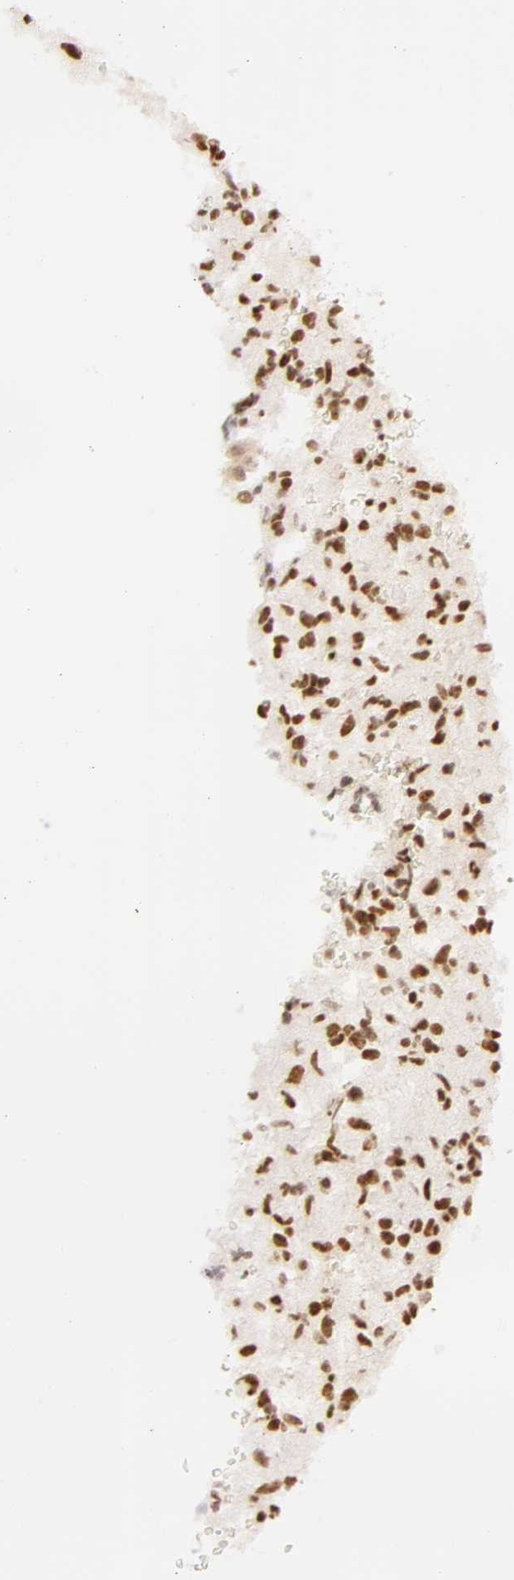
{"staining": {"intensity": "moderate", "quantity": ">75%", "location": "nuclear"}, "tissue": "glioma", "cell_type": "Tumor cells", "image_type": "cancer", "snomed": [{"axis": "morphology", "description": "Glioma, malignant, High grade"}, {"axis": "topography", "description": "Brain"}], "caption": "Immunohistochemical staining of glioma shows moderate nuclear protein staining in about >75% of tumor cells.", "gene": "RBM39", "patient": {"sex": "female", "age": 60}}